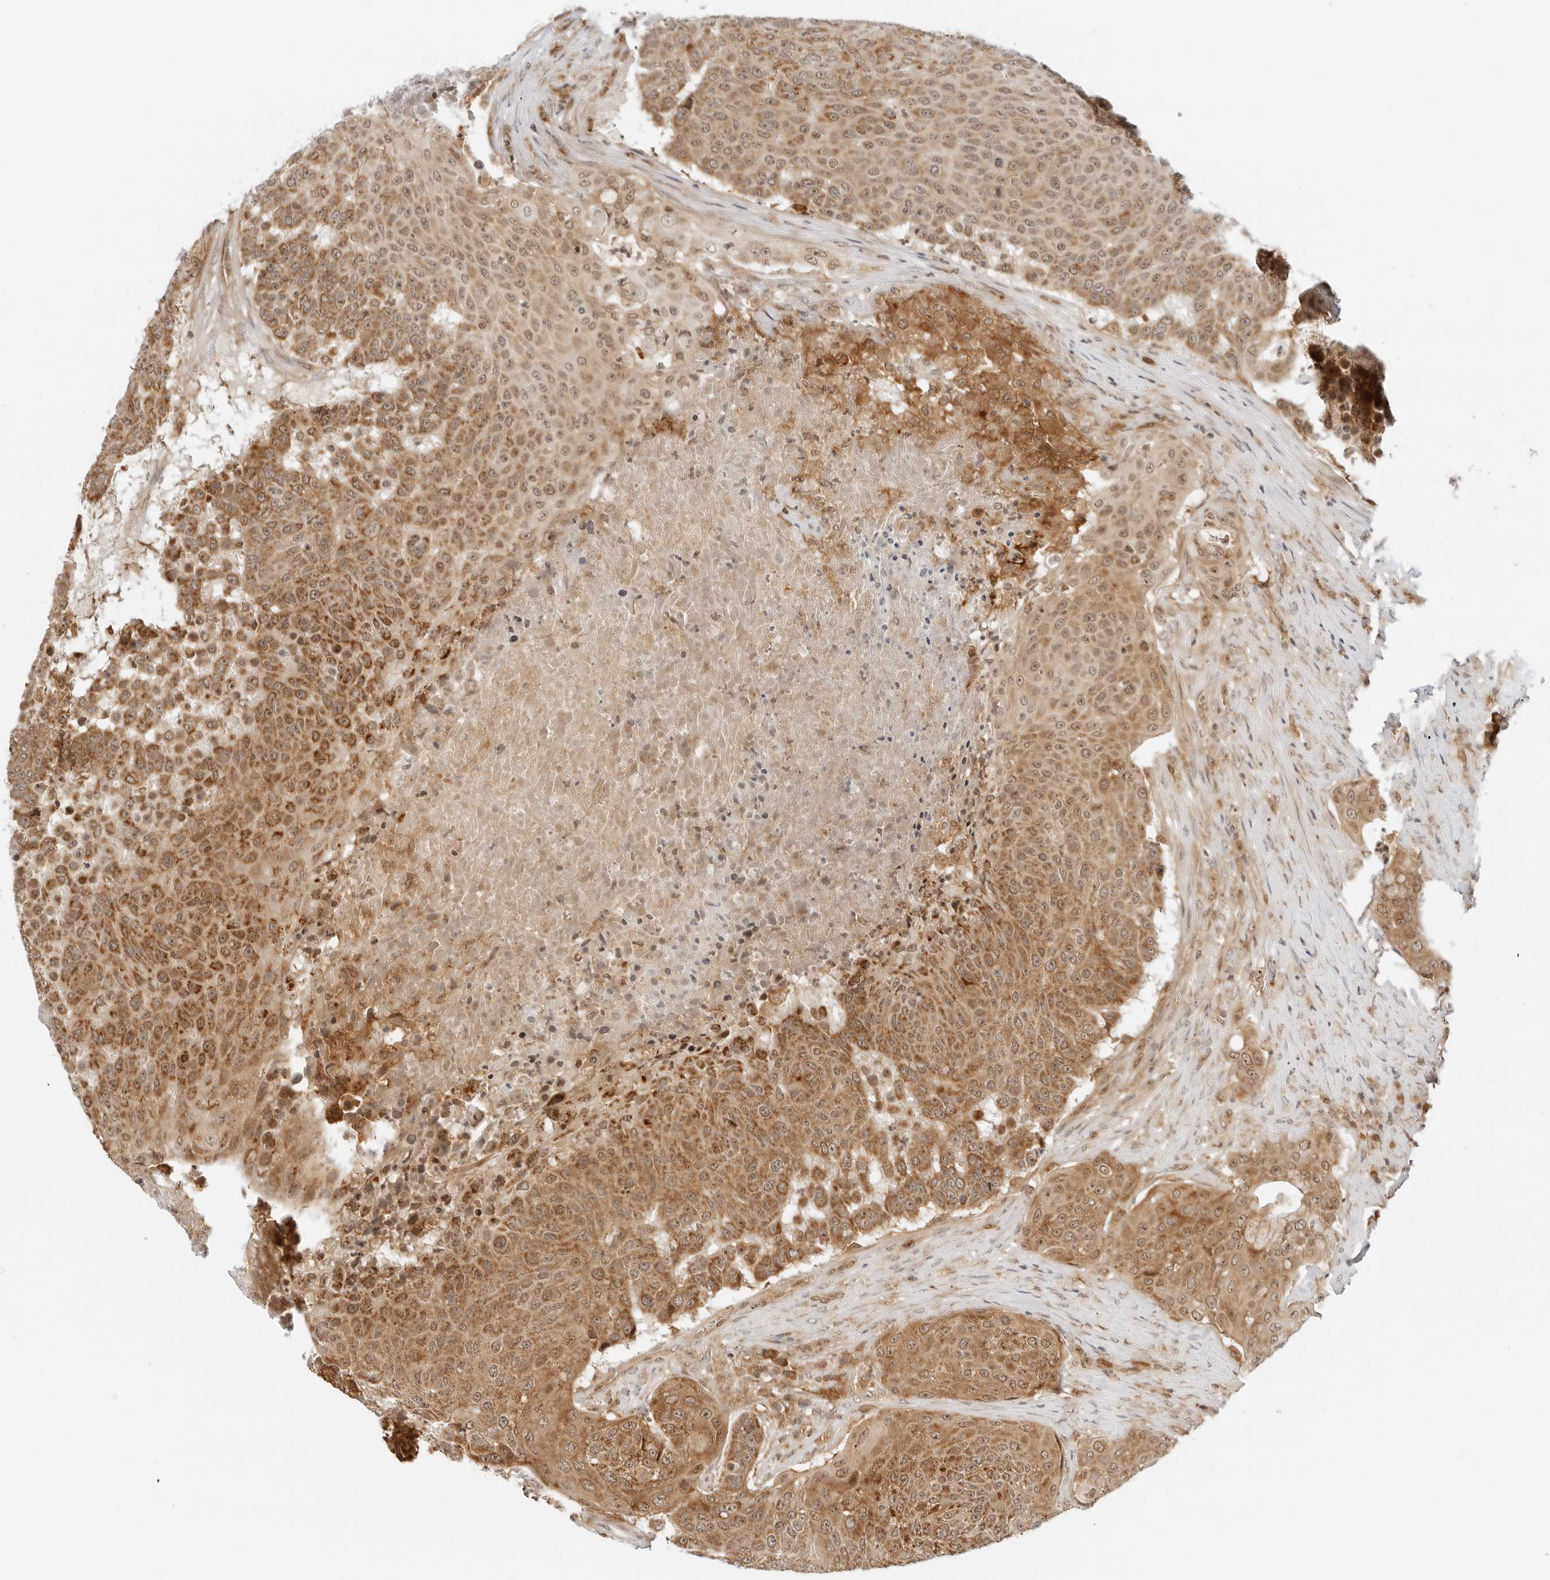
{"staining": {"intensity": "moderate", "quantity": ">75%", "location": "cytoplasmic/membranous,nuclear"}, "tissue": "urothelial cancer", "cell_type": "Tumor cells", "image_type": "cancer", "snomed": [{"axis": "morphology", "description": "Urothelial carcinoma, High grade"}, {"axis": "topography", "description": "Urinary bladder"}], "caption": "High-power microscopy captured an IHC image of urothelial carcinoma (high-grade), revealing moderate cytoplasmic/membranous and nuclear staining in approximately >75% of tumor cells.", "gene": "RC3H1", "patient": {"sex": "female", "age": 63}}